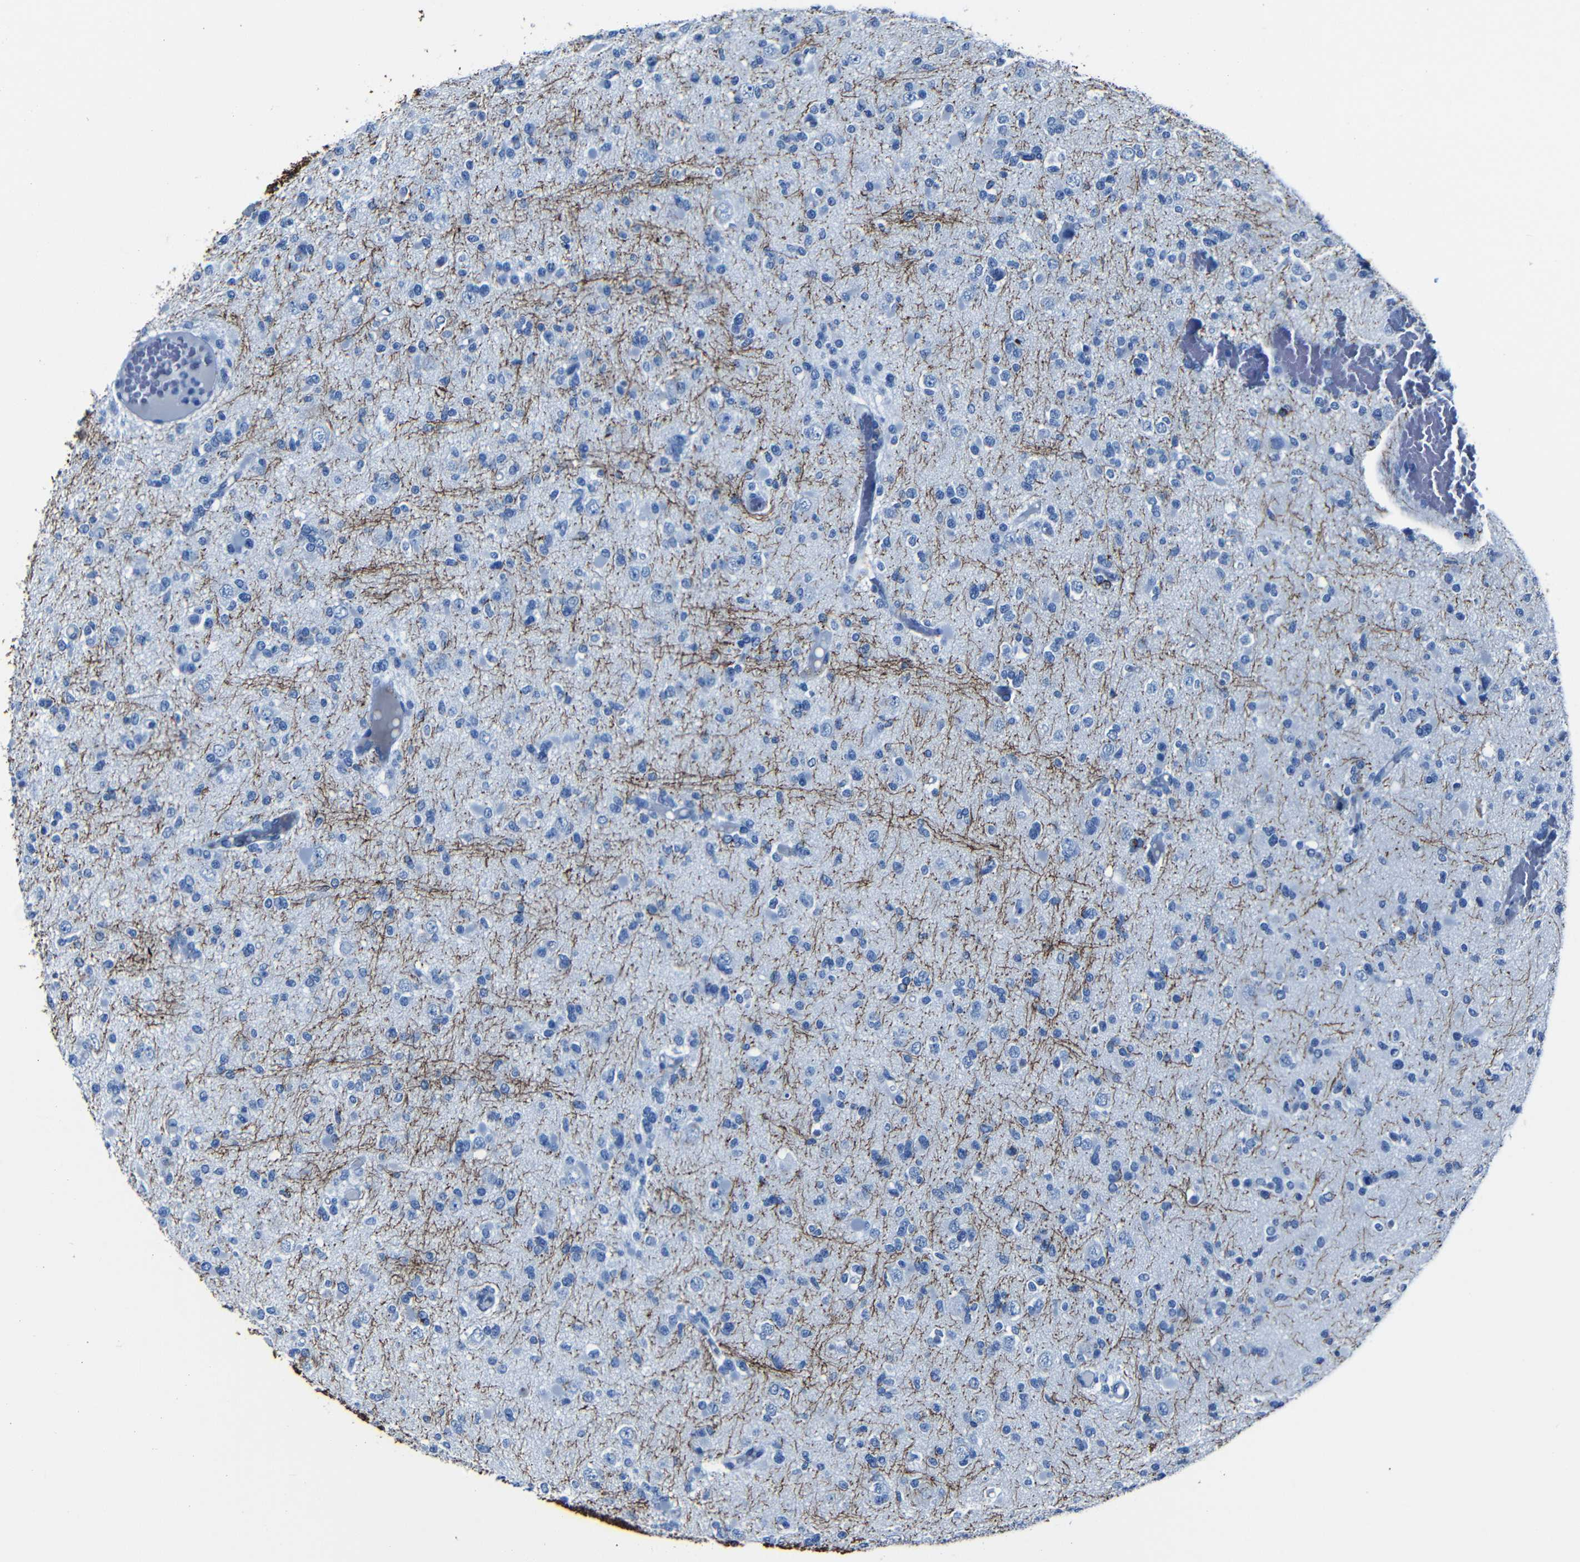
{"staining": {"intensity": "negative", "quantity": "none", "location": "none"}, "tissue": "glioma", "cell_type": "Tumor cells", "image_type": "cancer", "snomed": [{"axis": "morphology", "description": "Glioma, malignant, Low grade"}, {"axis": "topography", "description": "Brain"}], "caption": "Protein analysis of glioma exhibits no significant expression in tumor cells. (Stains: DAB (3,3'-diaminobenzidine) immunohistochemistry with hematoxylin counter stain, Microscopy: brightfield microscopy at high magnification).", "gene": "CLDN11", "patient": {"sex": "female", "age": 22}}